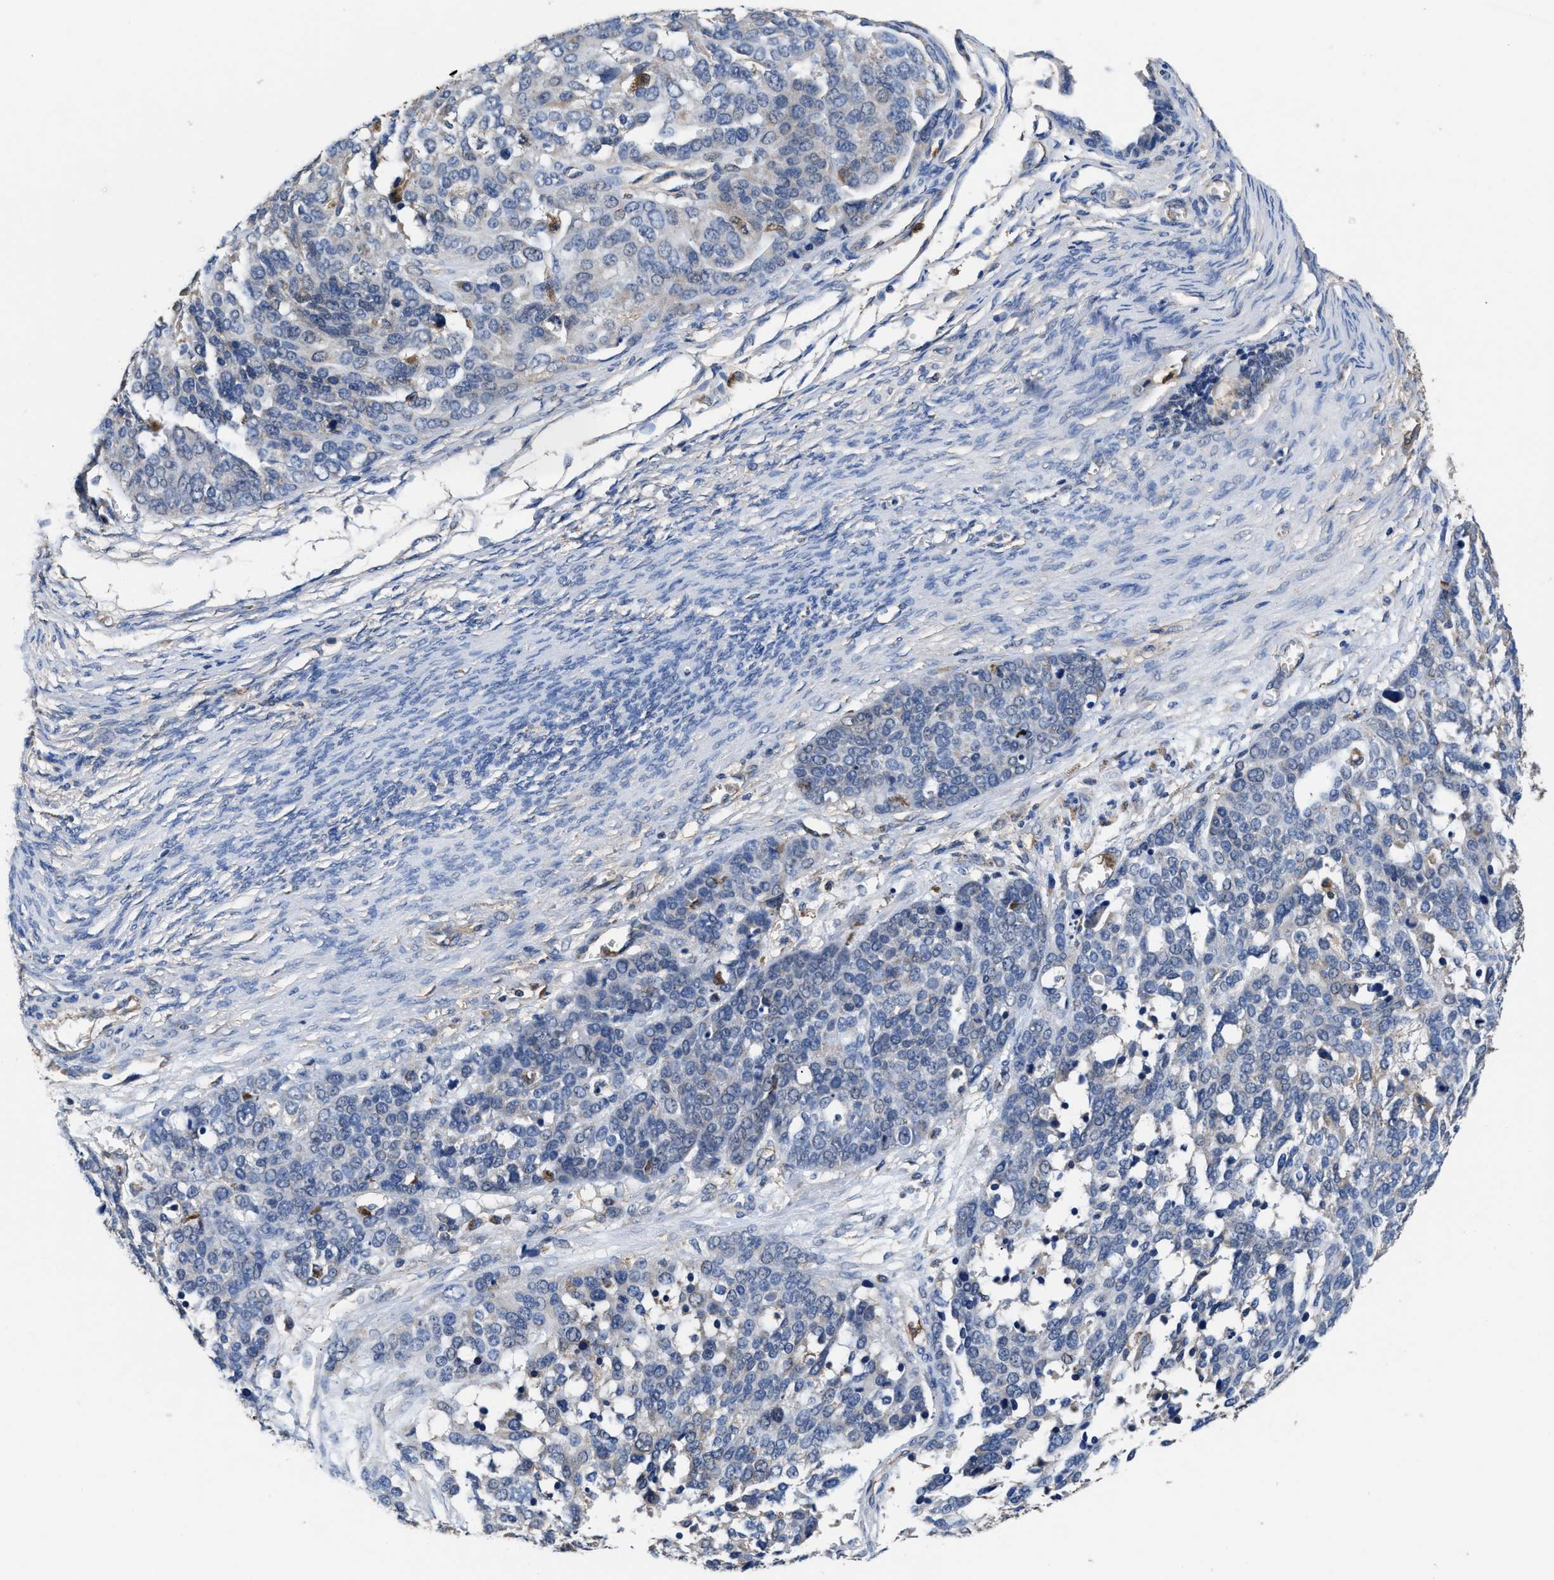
{"staining": {"intensity": "negative", "quantity": "none", "location": "none"}, "tissue": "ovarian cancer", "cell_type": "Tumor cells", "image_type": "cancer", "snomed": [{"axis": "morphology", "description": "Cystadenocarcinoma, serous, NOS"}, {"axis": "topography", "description": "Ovary"}], "caption": "This is a histopathology image of IHC staining of ovarian cancer (serous cystadenocarcinoma), which shows no staining in tumor cells. (DAB (3,3'-diaminobenzidine) IHC, high magnification).", "gene": "ACLY", "patient": {"sex": "female", "age": 44}}